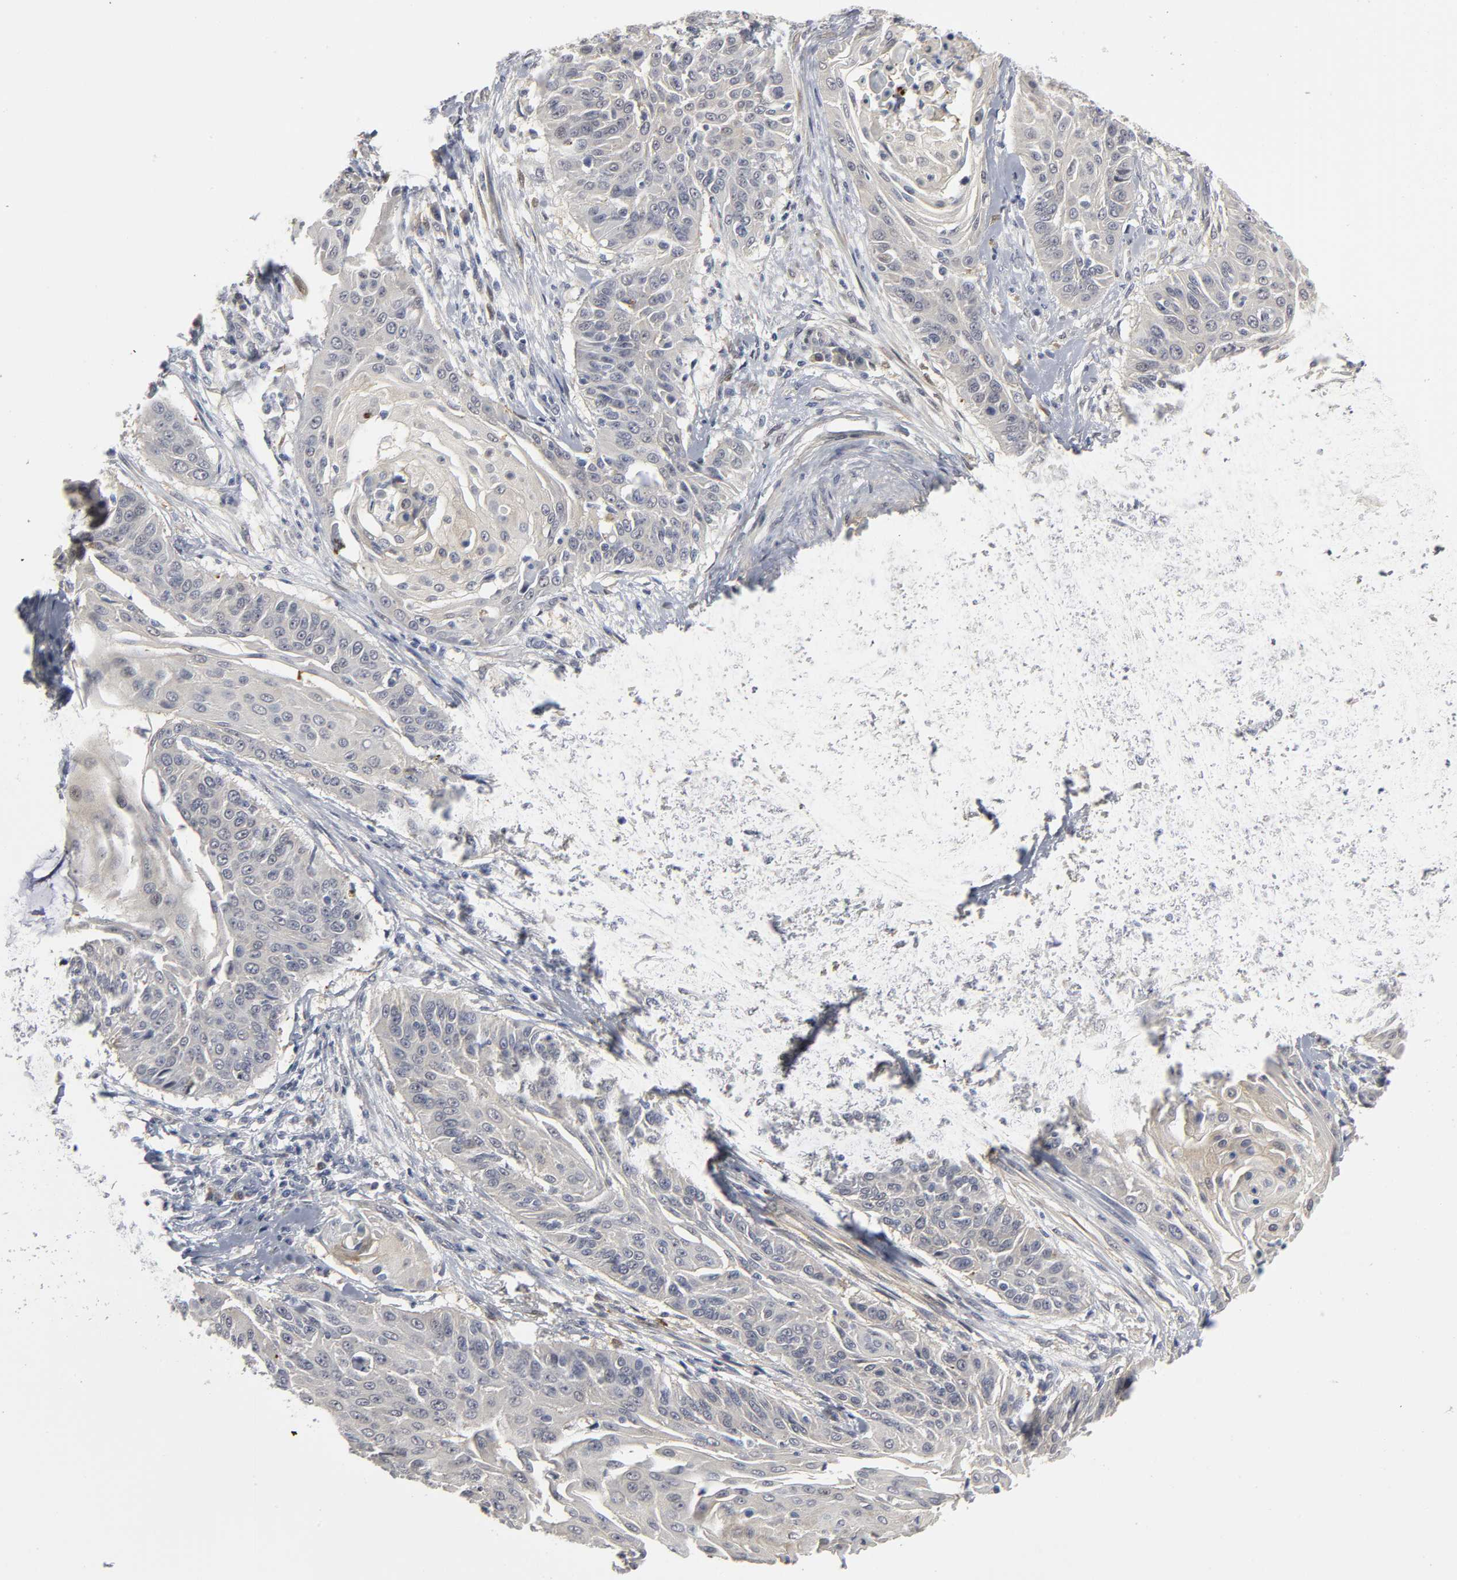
{"staining": {"intensity": "weak", "quantity": "25%-75%", "location": "cytoplasmic/membranous"}, "tissue": "cervical cancer", "cell_type": "Tumor cells", "image_type": "cancer", "snomed": [{"axis": "morphology", "description": "Squamous cell carcinoma, NOS"}, {"axis": "topography", "description": "Cervix"}], "caption": "Immunohistochemical staining of cervical cancer (squamous cell carcinoma) reveals low levels of weak cytoplasmic/membranous protein staining in about 25%-75% of tumor cells.", "gene": "PDLIM3", "patient": {"sex": "female", "age": 33}}